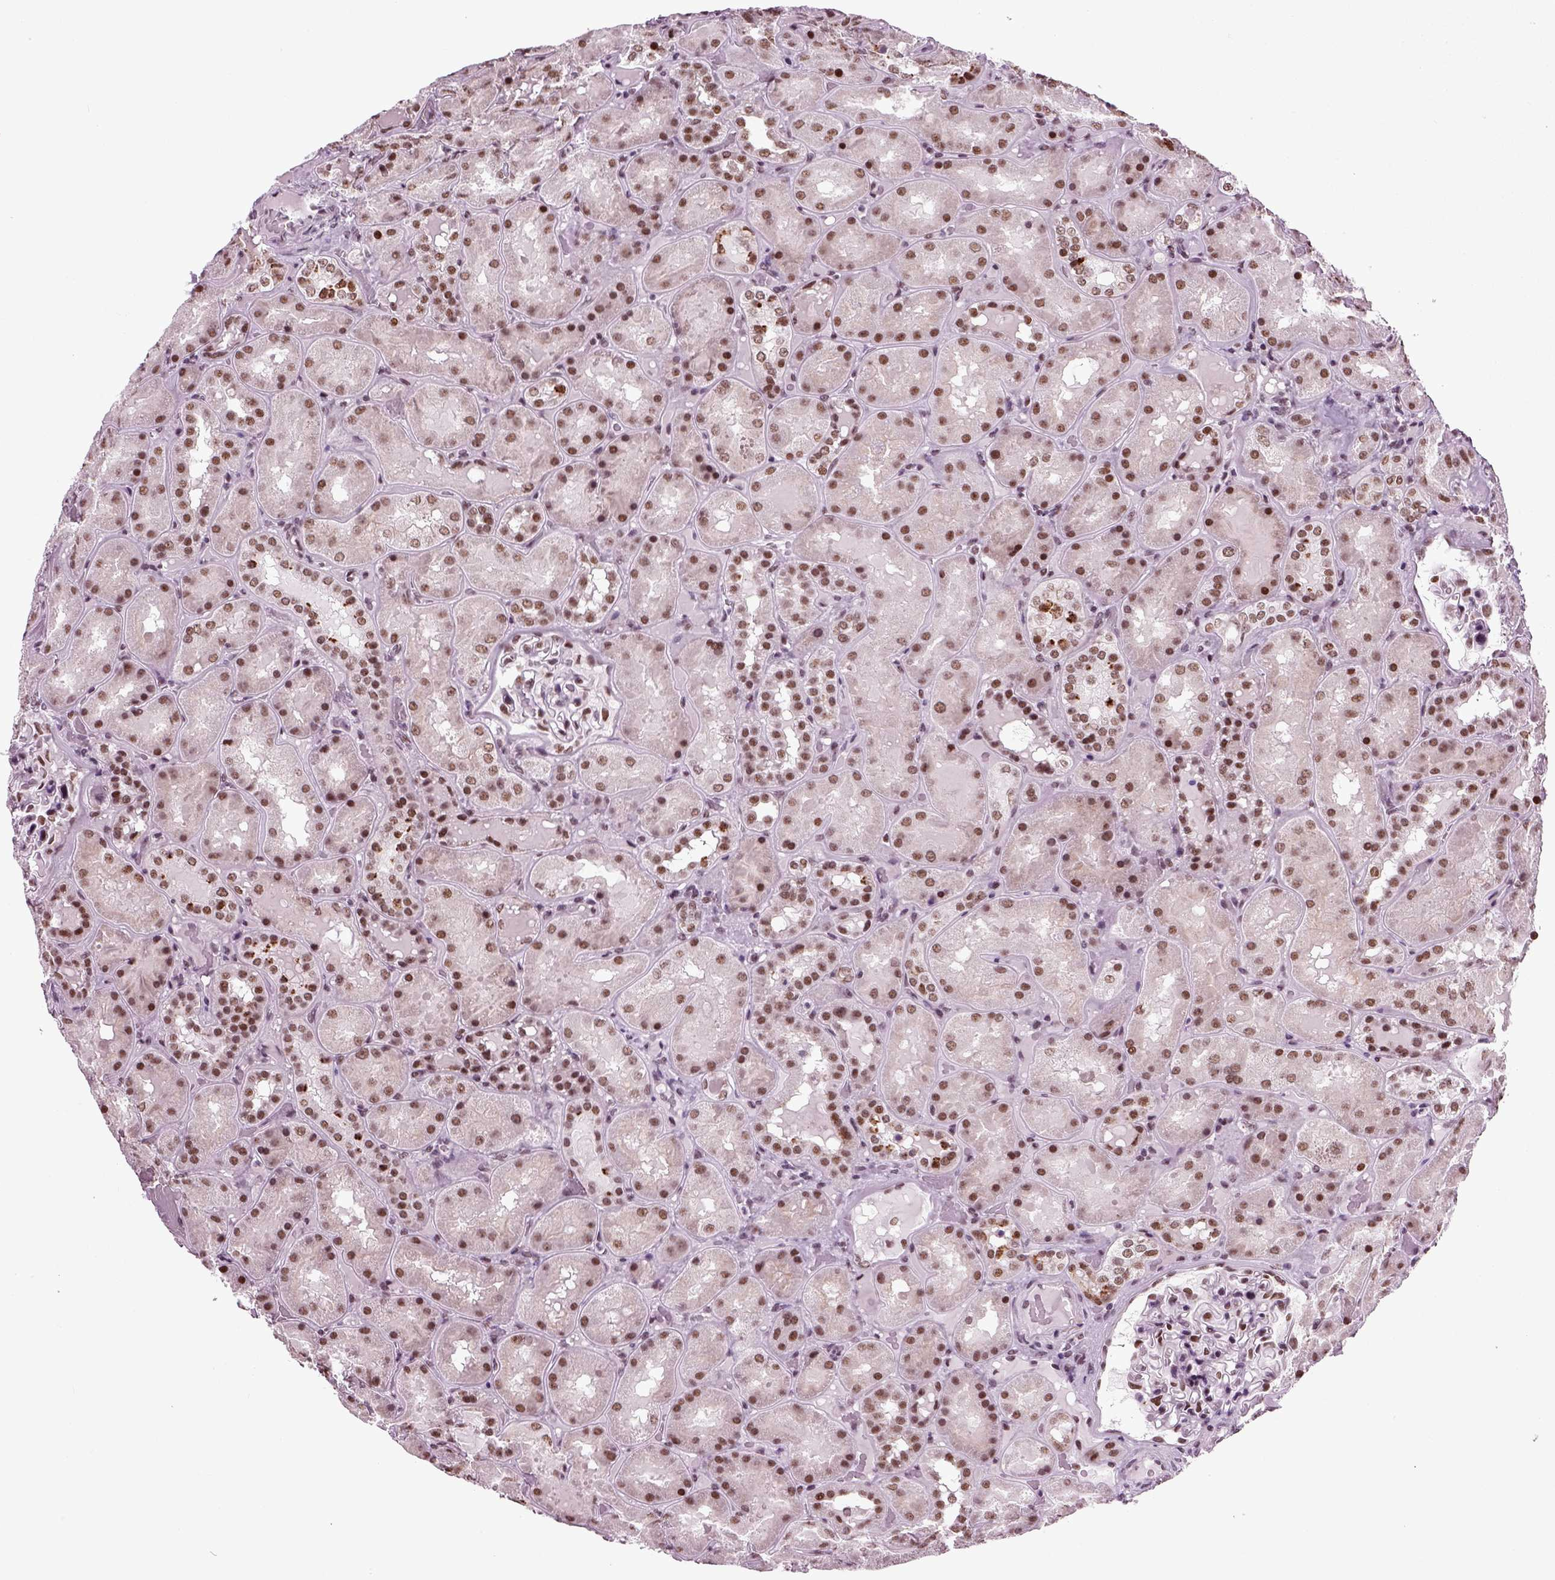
{"staining": {"intensity": "moderate", "quantity": "<25%", "location": "nuclear"}, "tissue": "kidney", "cell_type": "Cells in glomeruli", "image_type": "normal", "snomed": [{"axis": "morphology", "description": "Normal tissue, NOS"}, {"axis": "topography", "description": "Kidney"}], "caption": "Kidney stained with DAB IHC displays low levels of moderate nuclear staining in about <25% of cells in glomeruli. (DAB (3,3'-diaminobenzidine) = brown stain, brightfield microscopy at high magnification).", "gene": "RCOR3", "patient": {"sex": "male", "age": 73}}